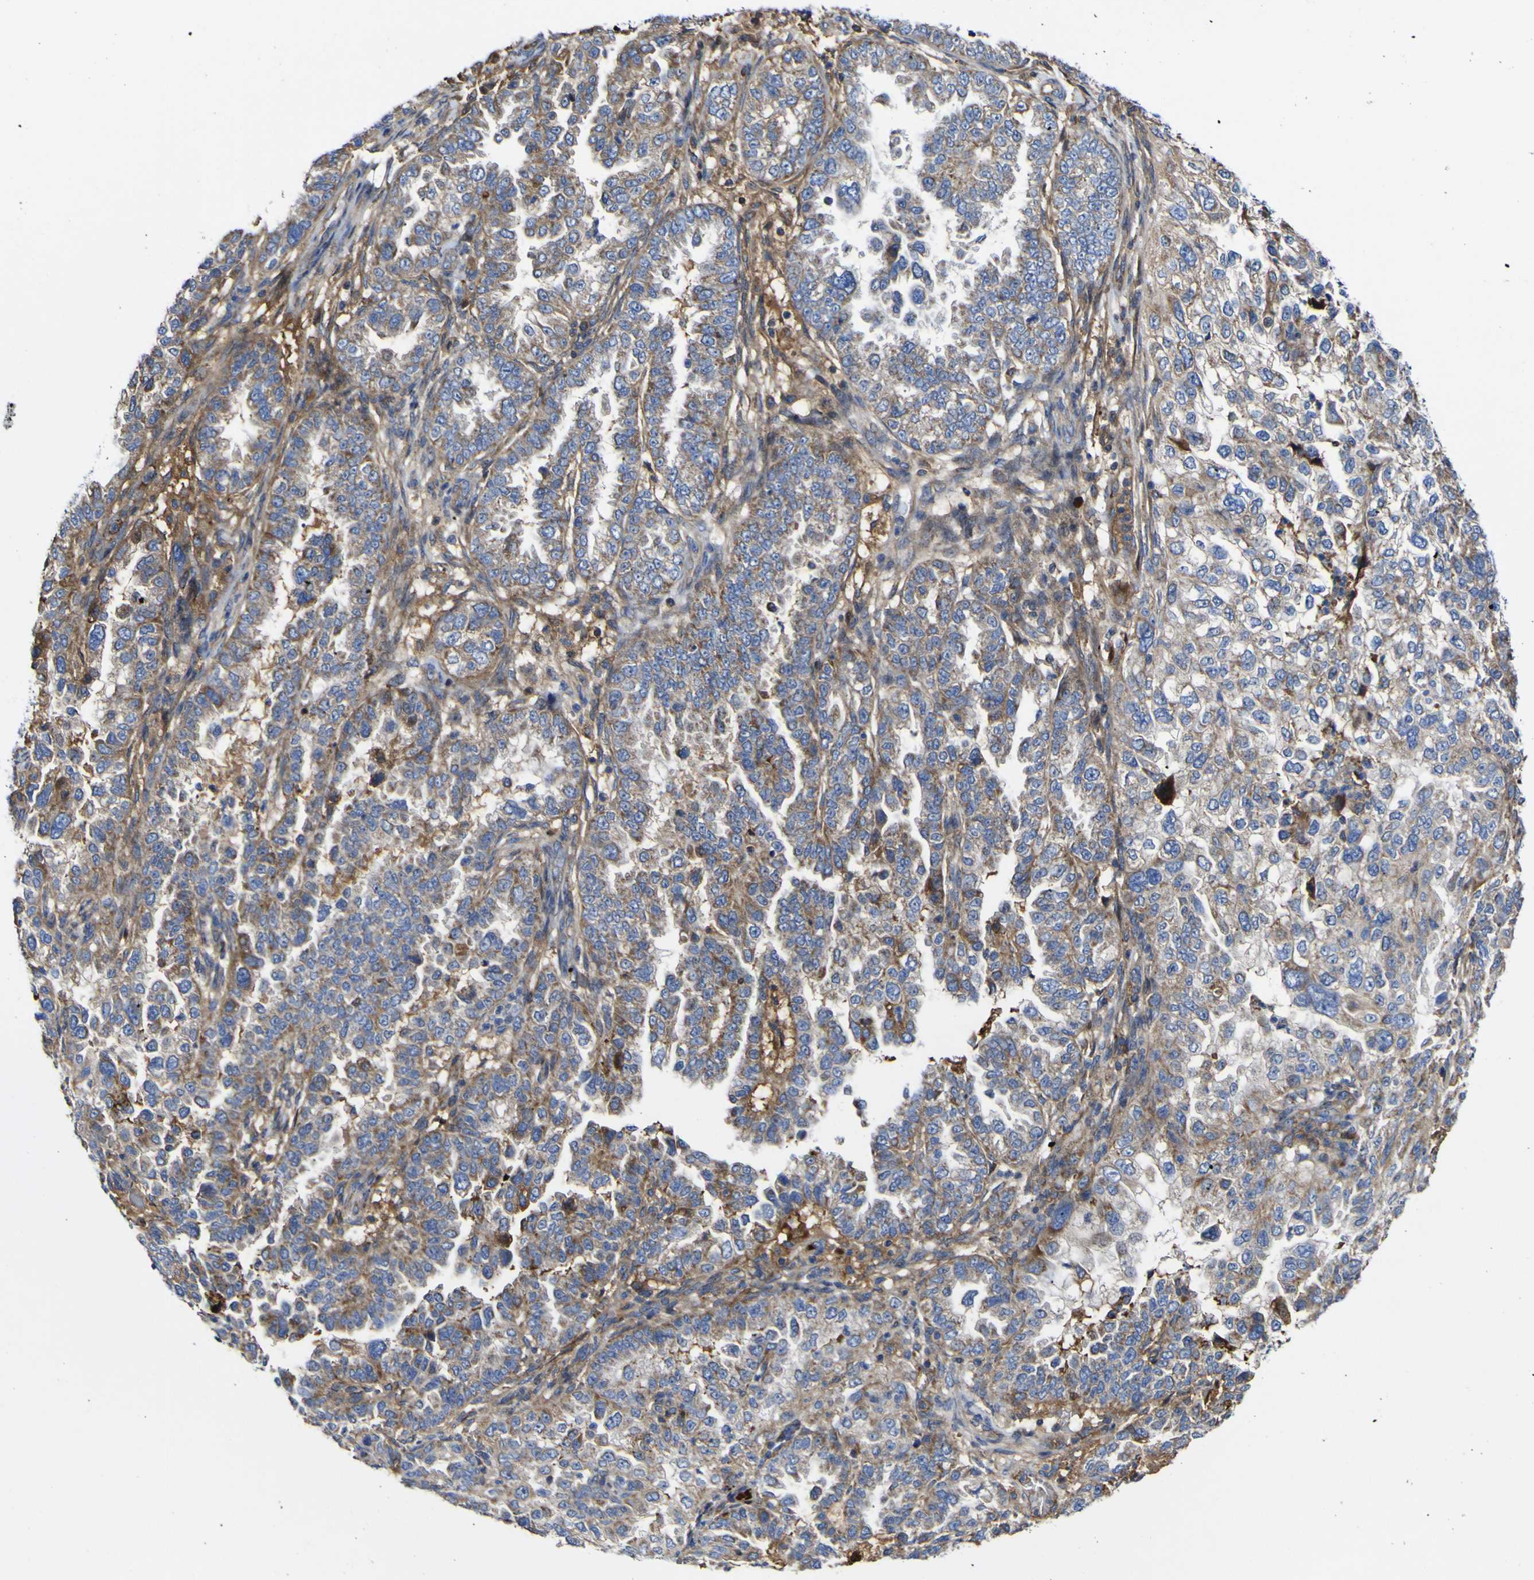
{"staining": {"intensity": "moderate", "quantity": ">75%", "location": "cytoplasmic/membranous"}, "tissue": "endometrial cancer", "cell_type": "Tumor cells", "image_type": "cancer", "snomed": [{"axis": "morphology", "description": "Adenocarcinoma, NOS"}, {"axis": "topography", "description": "Endometrium"}], "caption": "Tumor cells demonstrate moderate cytoplasmic/membranous staining in about >75% of cells in endometrial adenocarcinoma.", "gene": "CCDC90B", "patient": {"sex": "female", "age": 85}}